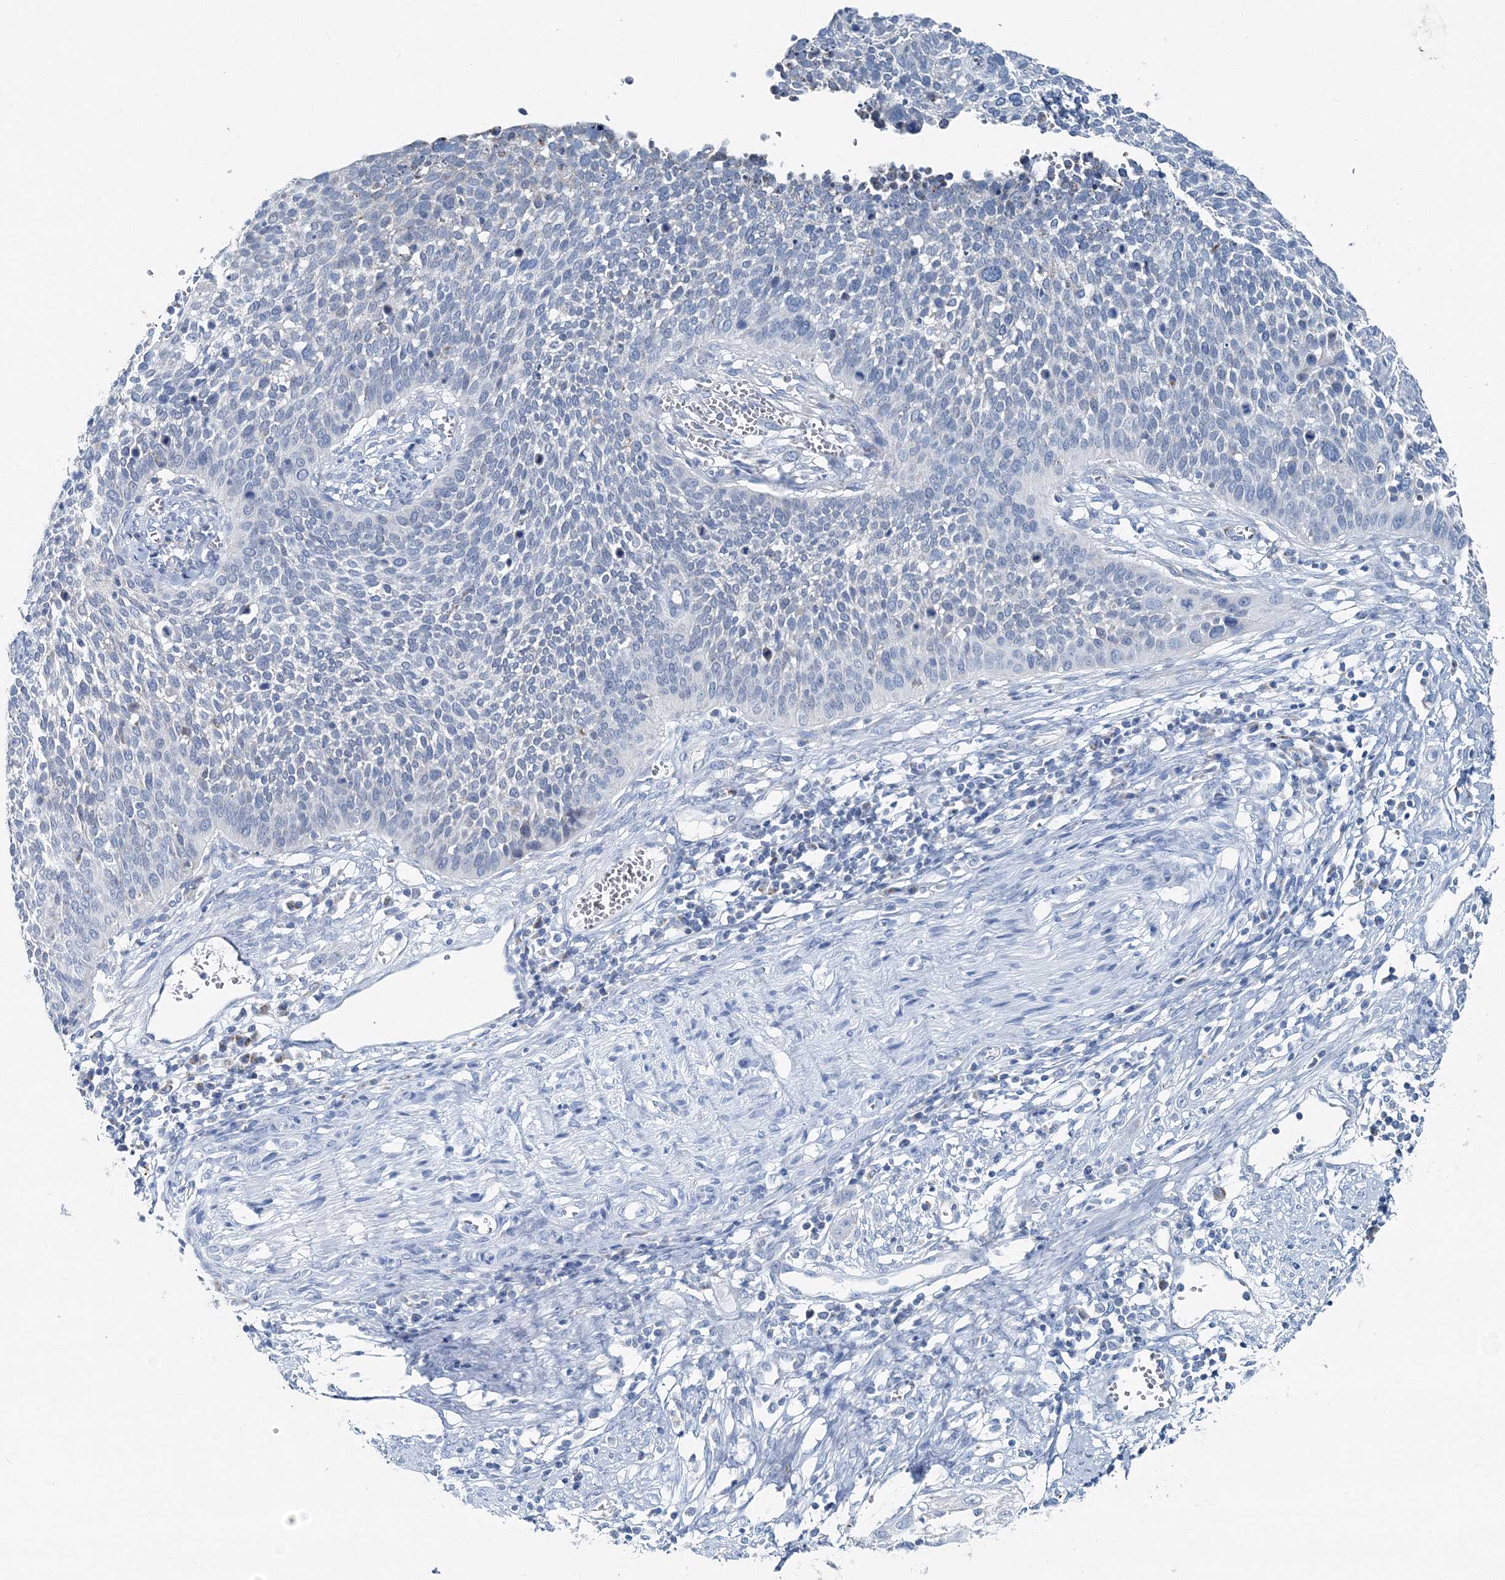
{"staining": {"intensity": "negative", "quantity": "none", "location": "none"}, "tissue": "cervical cancer", "cell_type": "Tumor cells", "image_type": "cancer", "snomed": [{"axis": "morphology", "description": "Squamous cell carcinoma, NOS"}, {"axis": "topography", "description": "Cervix"}], "caption": "A photomicrograph of human cervical cancer is negative for staining in tumor cells.", "gene": "GABARAPL2", "patient": {"sex": "female", "age": 34}}